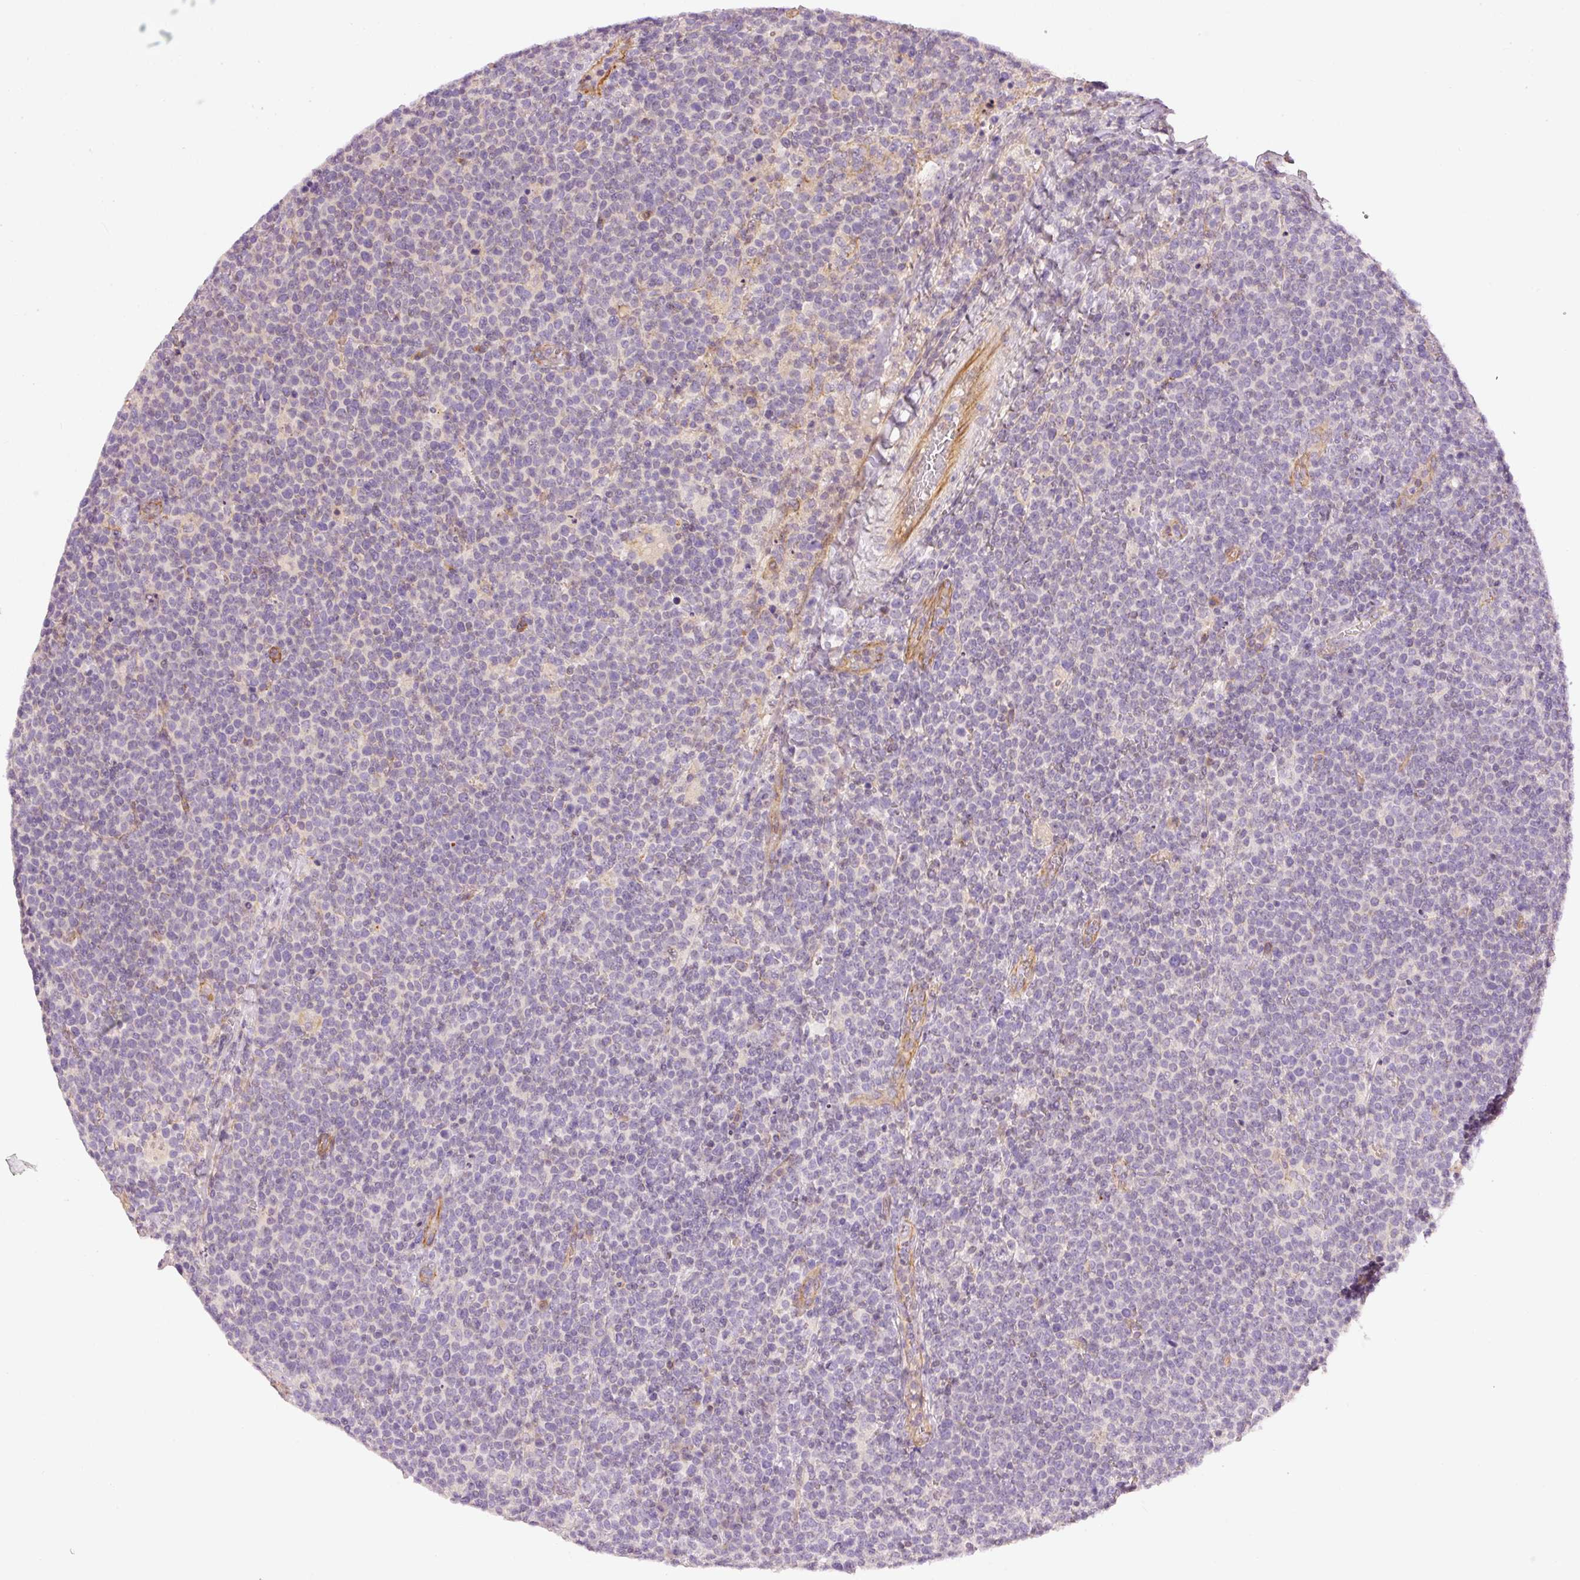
{"staining": {"intensity": "negative", "quantity": "none", "location": "none"}, "tissue": "lymphoma", "cell_type": "Tumor cells", "image_type": "cancer", "snomed": [{"axis": "morphology", "description": "Malignant lymphoma, non-Hodgkin's type, High grade"}, {"axis": "topography", "description": "Lymph node"}], "caption": "Histopathology image shows no significant protein expression in tumor cells of high-grade malignant lymphoma, non-Hodgkin's type.", "gene": "OSR2", "patient": {"sex": "male", "age": 61}}